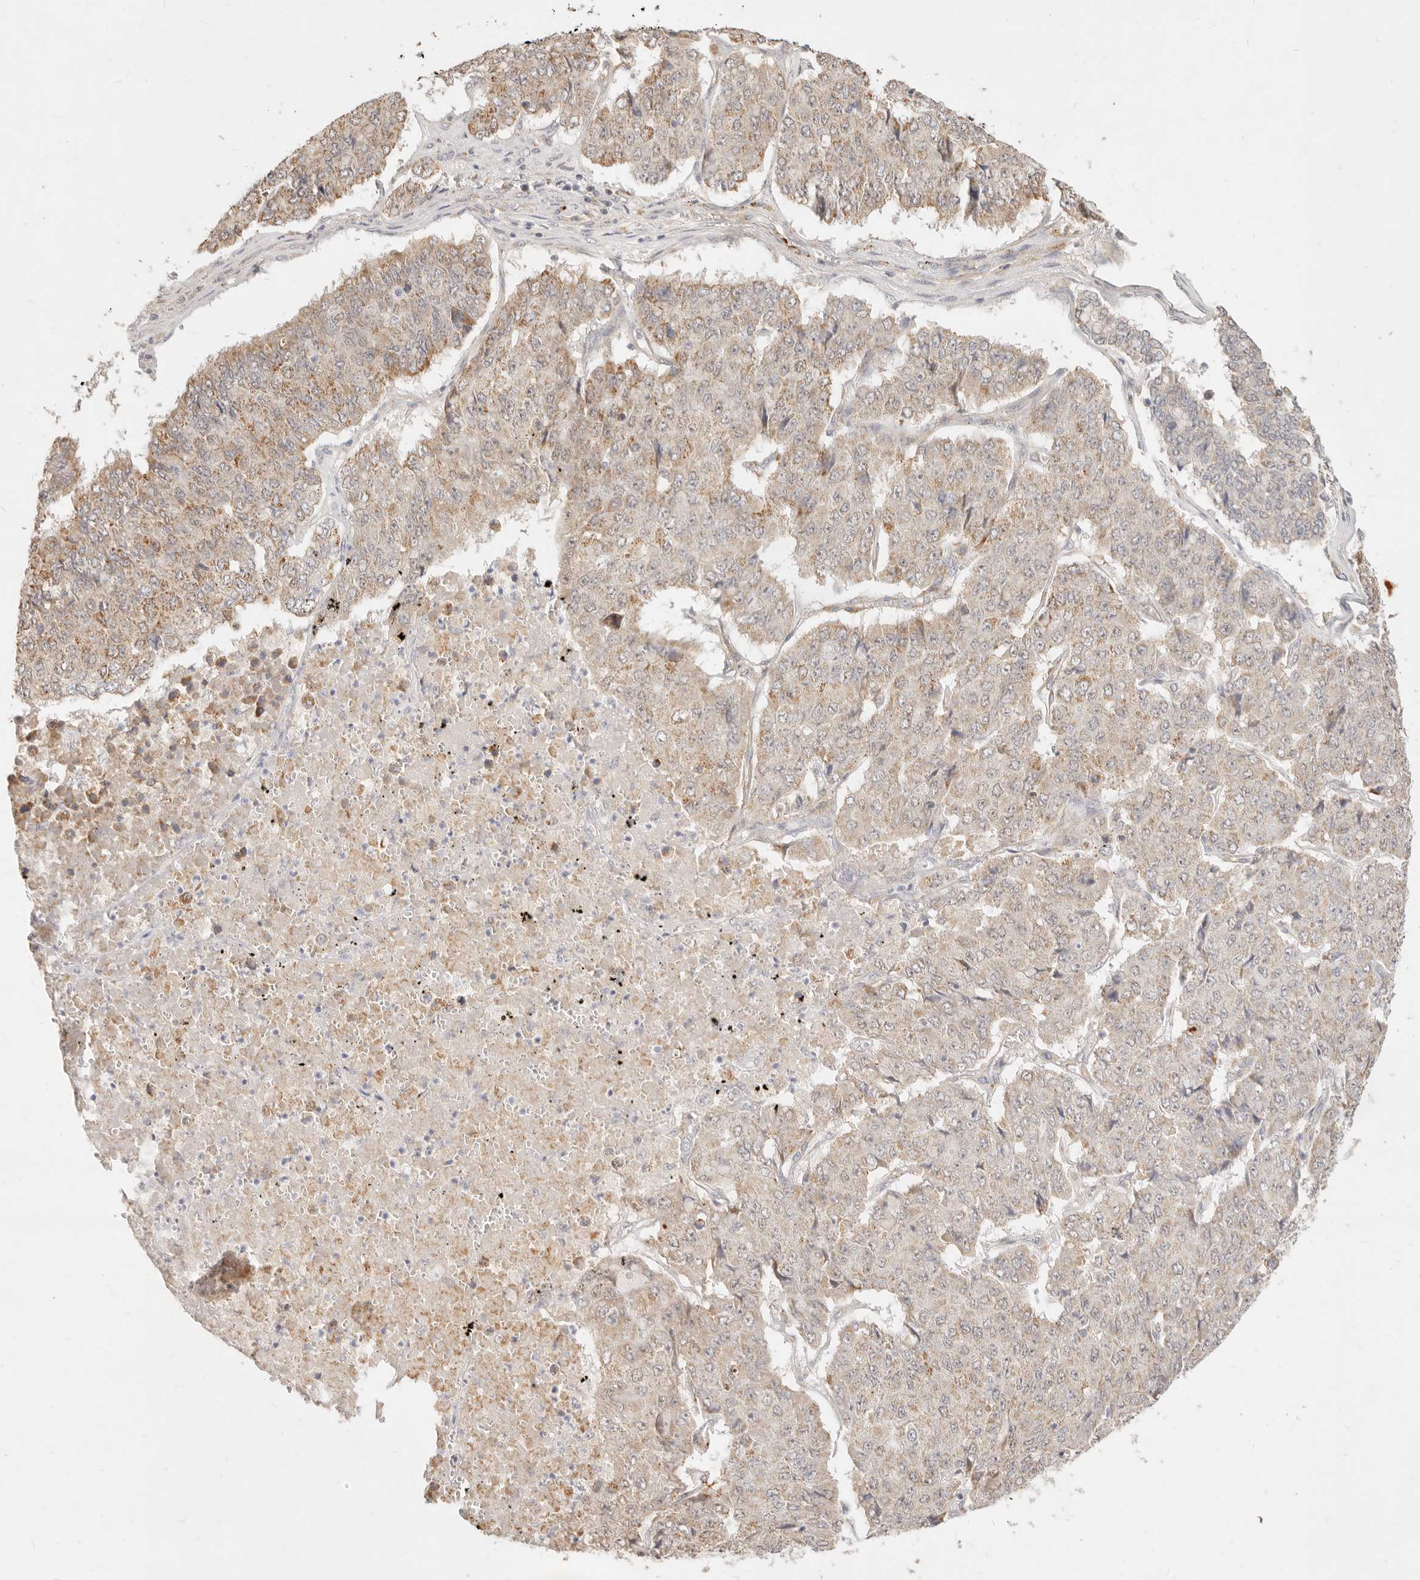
{"staining": {"intensity": "moderate", "quantity": "25%-75%", "location": "cytoplasmic/membranous"}, "tissue": "pancreatic cancer", "cell_type": "Tumor cells", "image_type": "cancer", "snomed": [{"axis": "morphology", "description": "Adenocarcinoma, NOS"}, {"axis": "topography", "description": "Pancreas"}], "caption": "Protein positivity by immunohistochemistry (IHC) displays moderate cytoplasmic/membranous staining in about 25%-75% of tumor cells in pancreatic adenocarcinoma.", "gene": "RUBCNL", "patient": {"sex": "male", "age": 50}}